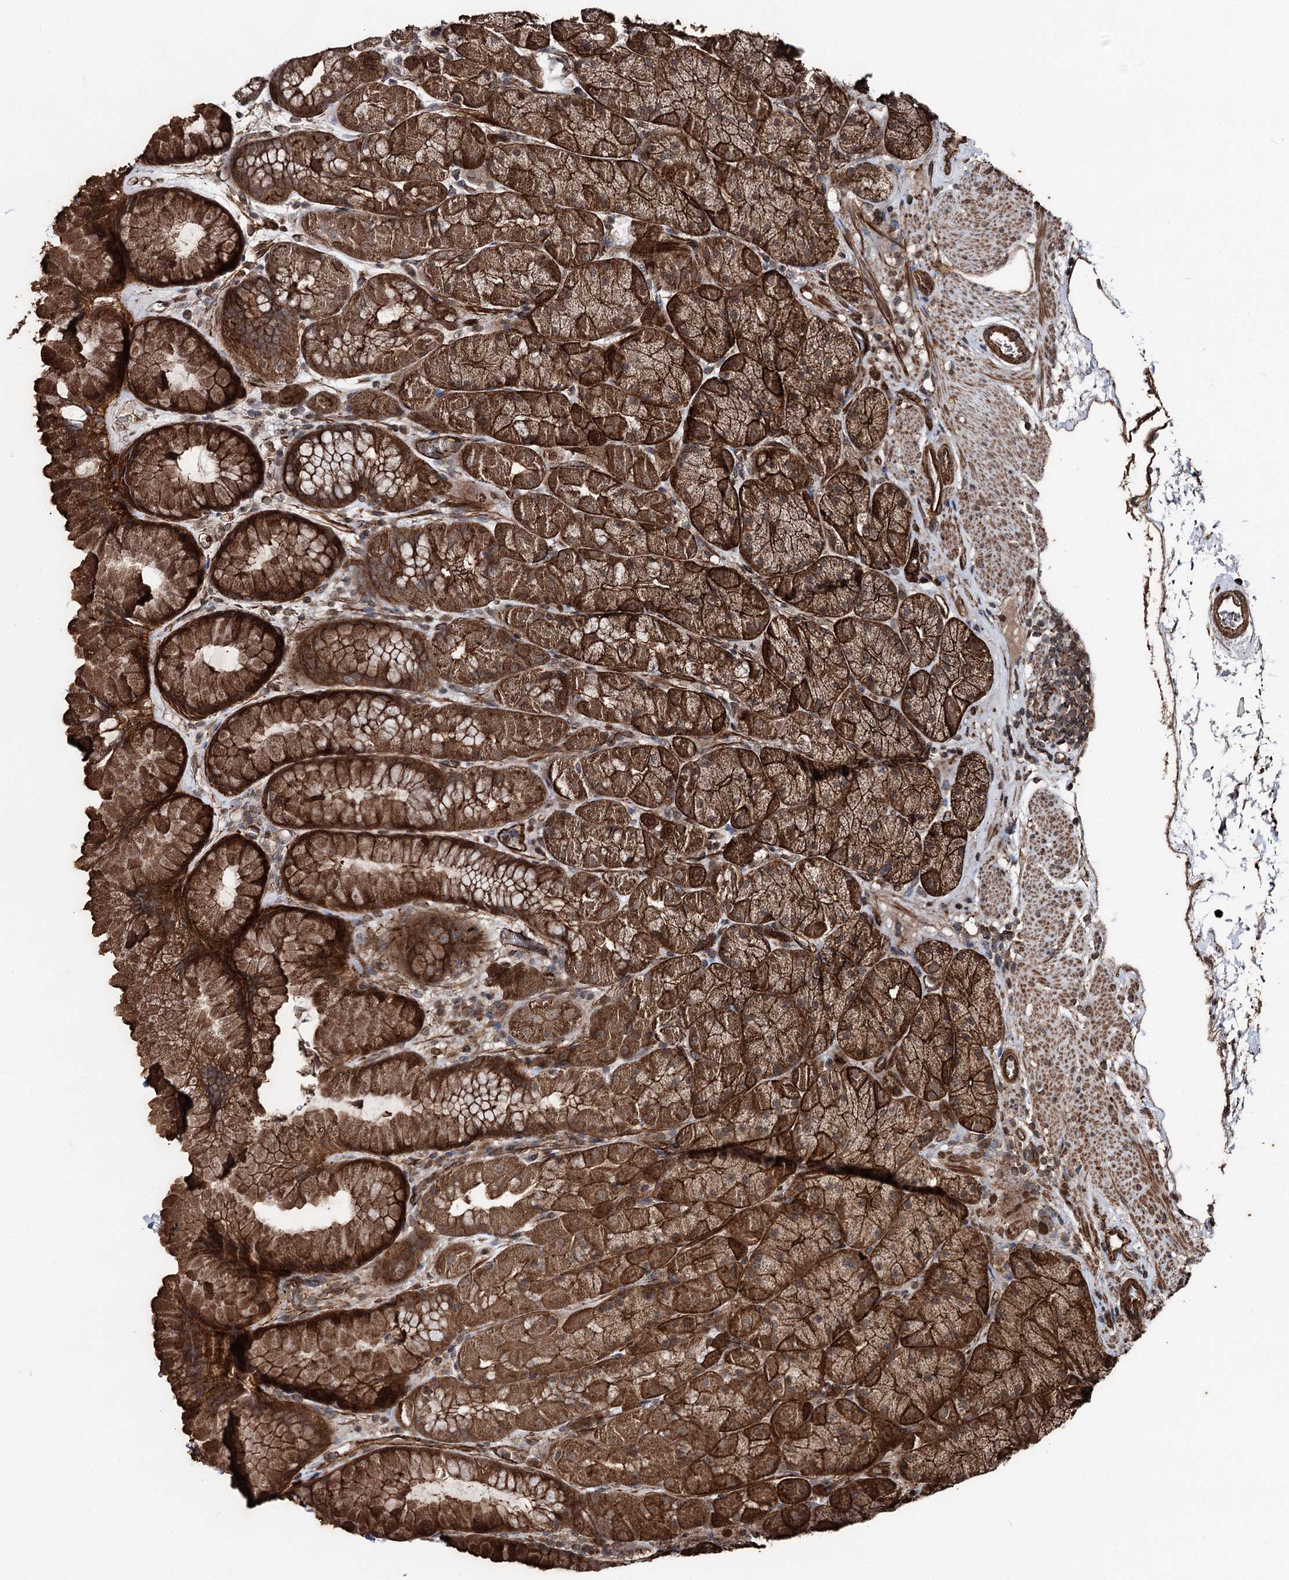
{"staining": {"intensity": "strong", "quantity": ">75%", "location": "cytoplasmic/membranous"}, "tissue": "stomach", "cell_type": "Glandular cells", "image_type": "normal", "snomed": [{"axis": "morphology", "description": "Normal tissue, NOS"}, {"axis": "topography", "description": "Stomach, upper"}, {"axis": "topography", "description": "Stomach, lower"}], "caption": "The photomicrograph reveals a brown stain indicating the presence of a protein in the cytoplasmic/membranous of glandular cells in stomach. The staining was performed using DAB to visualize the protein expression in brown, while the nuclei were stained in blue with hematoxylin (Magnification: 20x).", "gene": "ITFG2", "patient": {"sex": "male", "age": 67}}